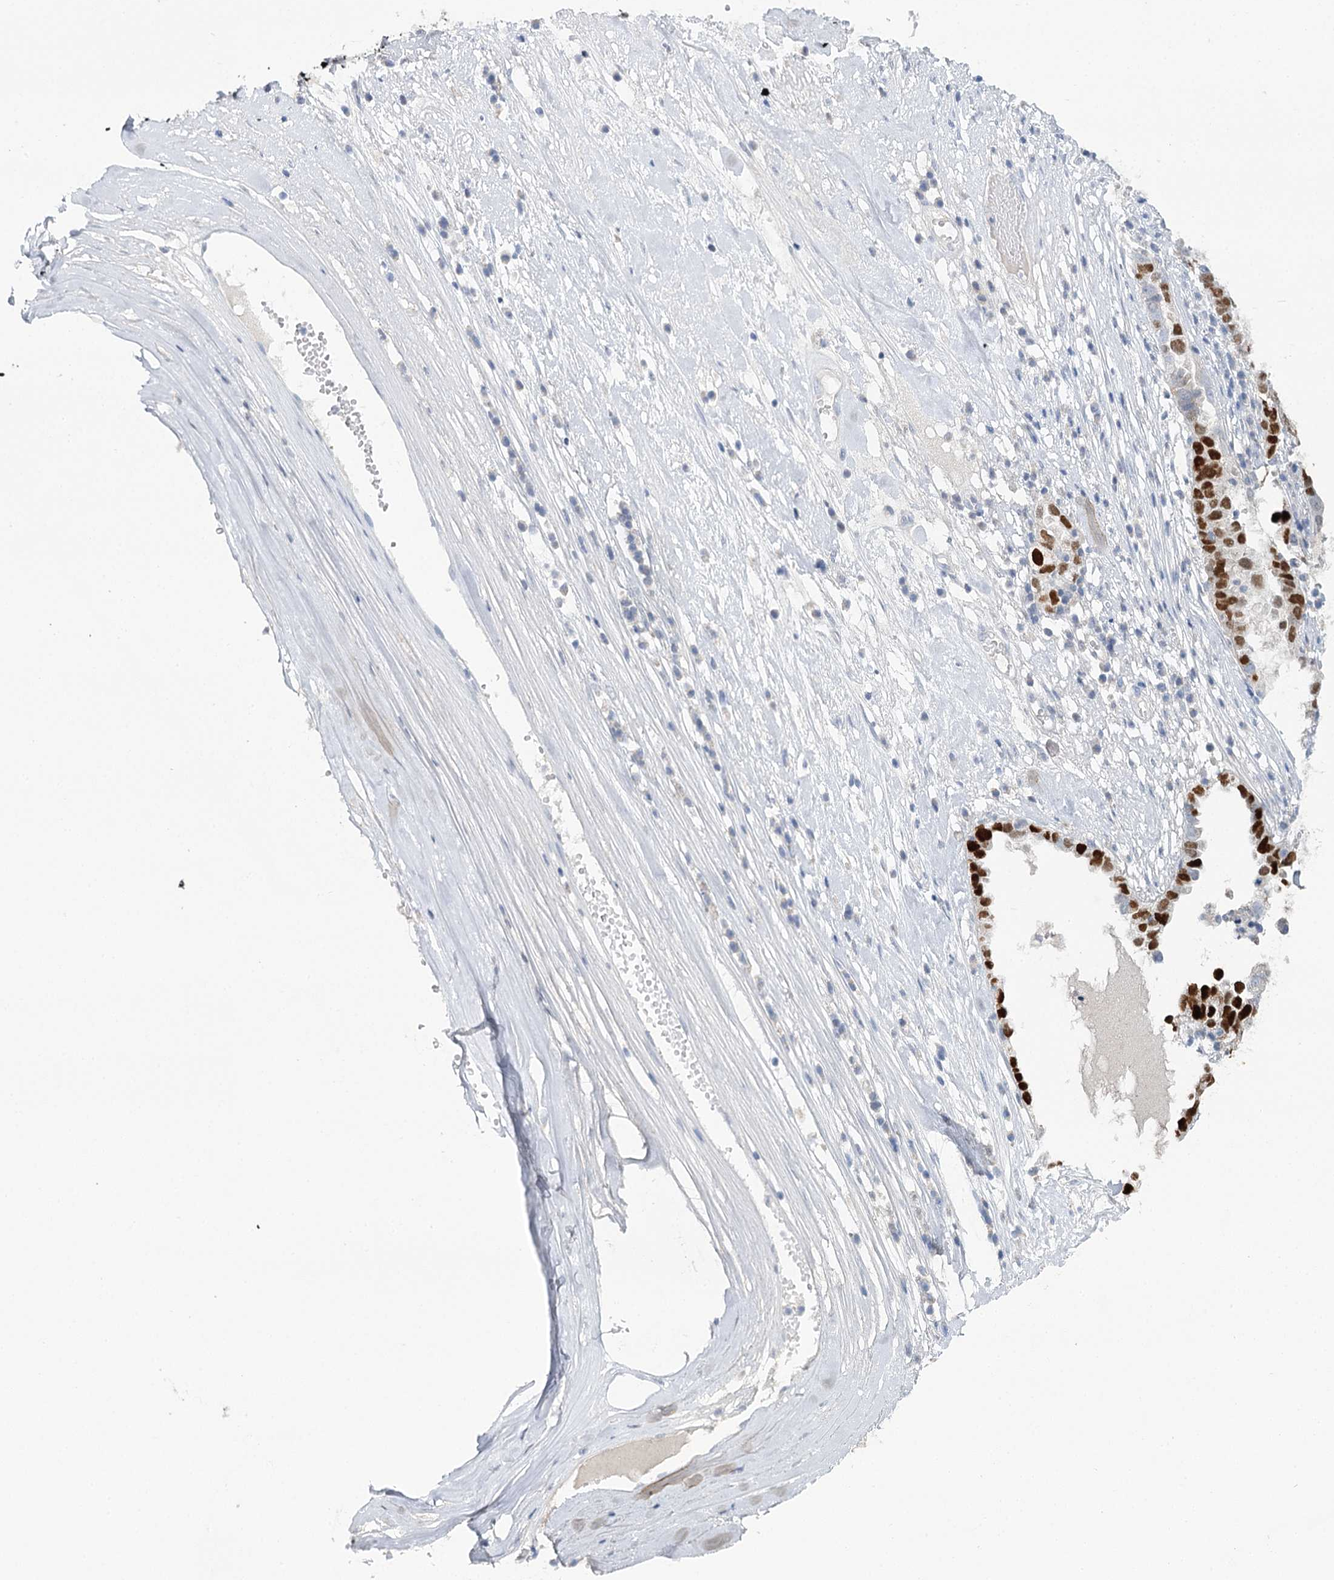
{"staining": {"intensity": "strong", "quantity": "25%-75%", "location": "nuclear"}, "tissue": "ovarian cancer", "cell_type": "Tumor cells", "image_type": "cancer", "snomed": [{"axis": "morphology", "description": "Carcinoma, endometroid"}, {"axis": "topography", "description": "Ovary"}], "caption": "A photomicrograph of ovarian endometroid carcinoma stained for a protein reveals strong nuclear brown staining in tumor cells.", "gene": "TP53", "patient": {"sex": "female", "age": 62}}